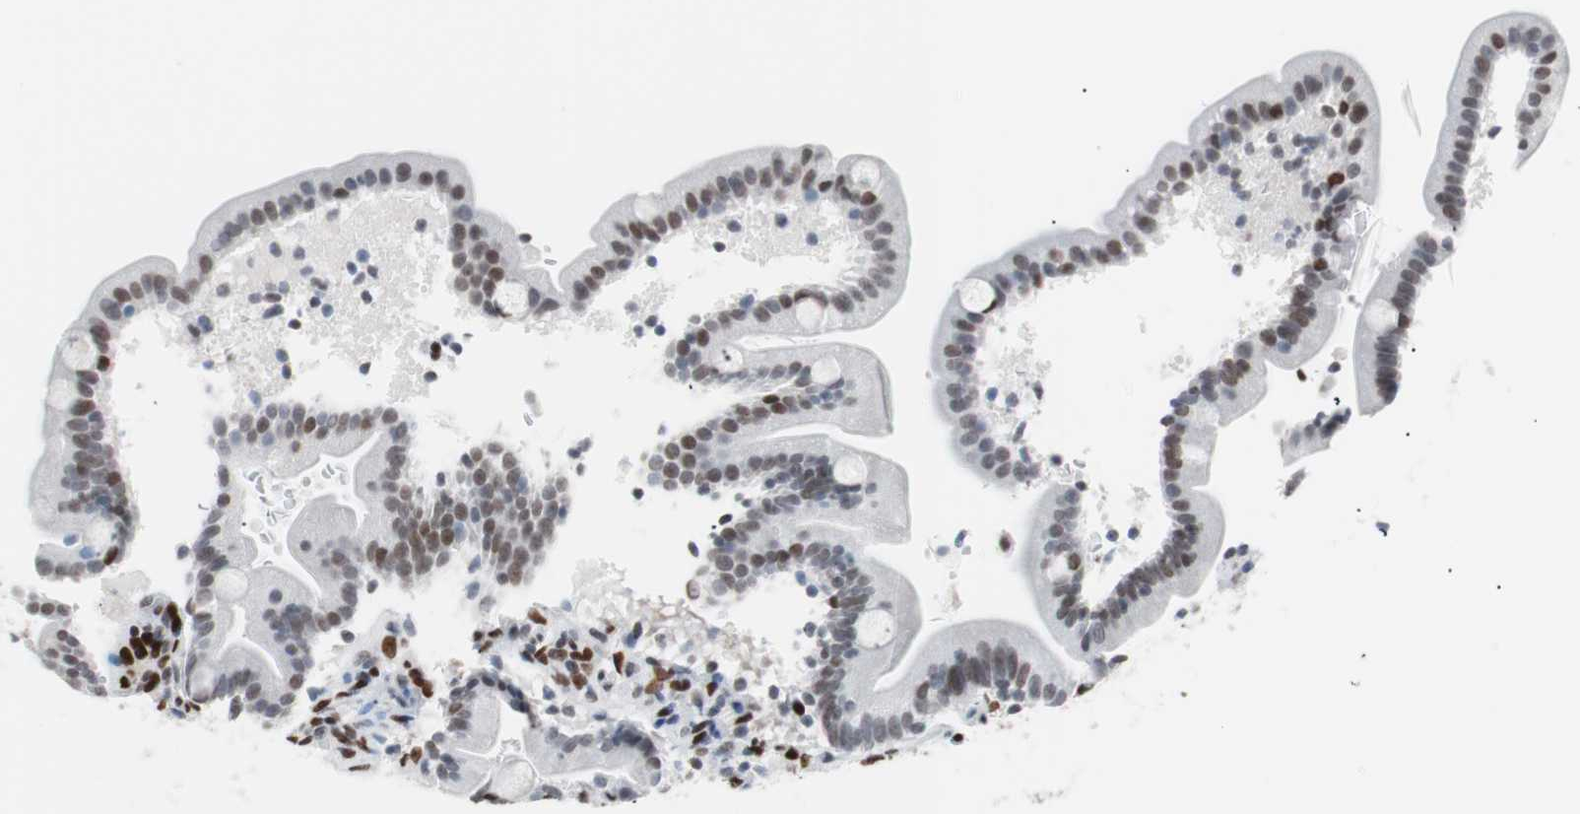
{"staining": {"intensity": "moderate", "quantity": "25%-75%", "location": "nuclear"}, "tissue": "duodenum", "cell_type": "Glandular cells", "image_type": "normal", "snomed": [{"axis": "morphology", "description": "Normal tissue, NOS"}, {"axis": "topography", "description": "Duodenum"}], "caption": "A histopathology image showing moderate nuclear expression in approximately 25%-75% of glandular cells in benign duodenum, as visualized by brown immunohistochemical staining.", "gene": "CEBPB", "patient": {"sex": "male", "age": 54}}